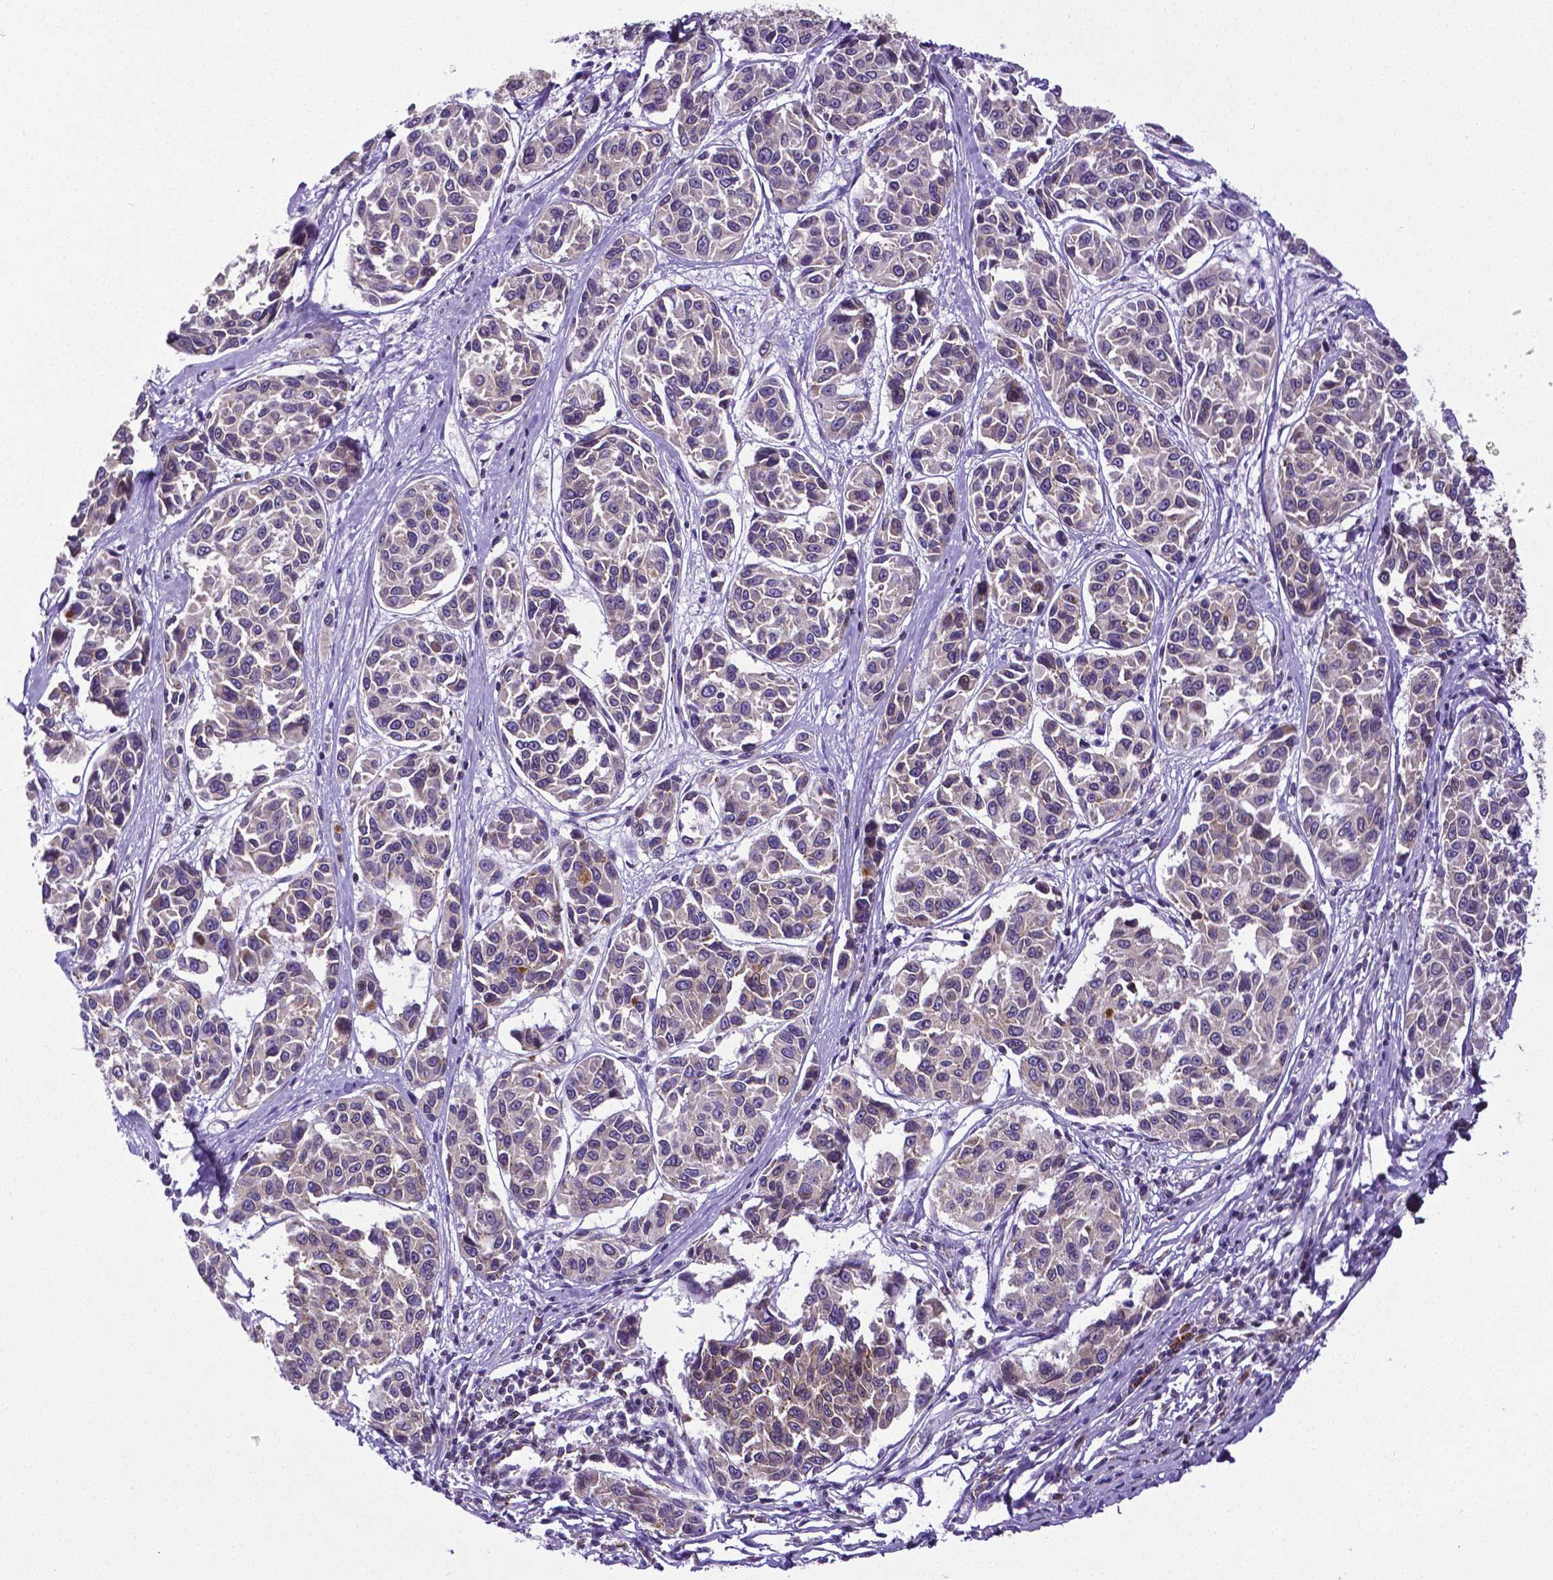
{"staining": {"intensity": "moderate", "quantity": "25%-75%", "location": "cytoplasmic/membranous"}, "tissue": "melanoma", "cell_type": "Tumor cells", "image_type": "cancer", "snomed": [{"axis": "morphology", "description": "Malignant melanoma, NOS"}, {"axis": "topography", "description": "Skin"}], "caption": "Brown immunohistochemical staining in human malignant melanoma reveals moderate cytoplasmic/membranous staining in approximately 25%-75% of tumor cells.", "gene": "MTDH", "patient": {"sex": "female", "age": 66}}